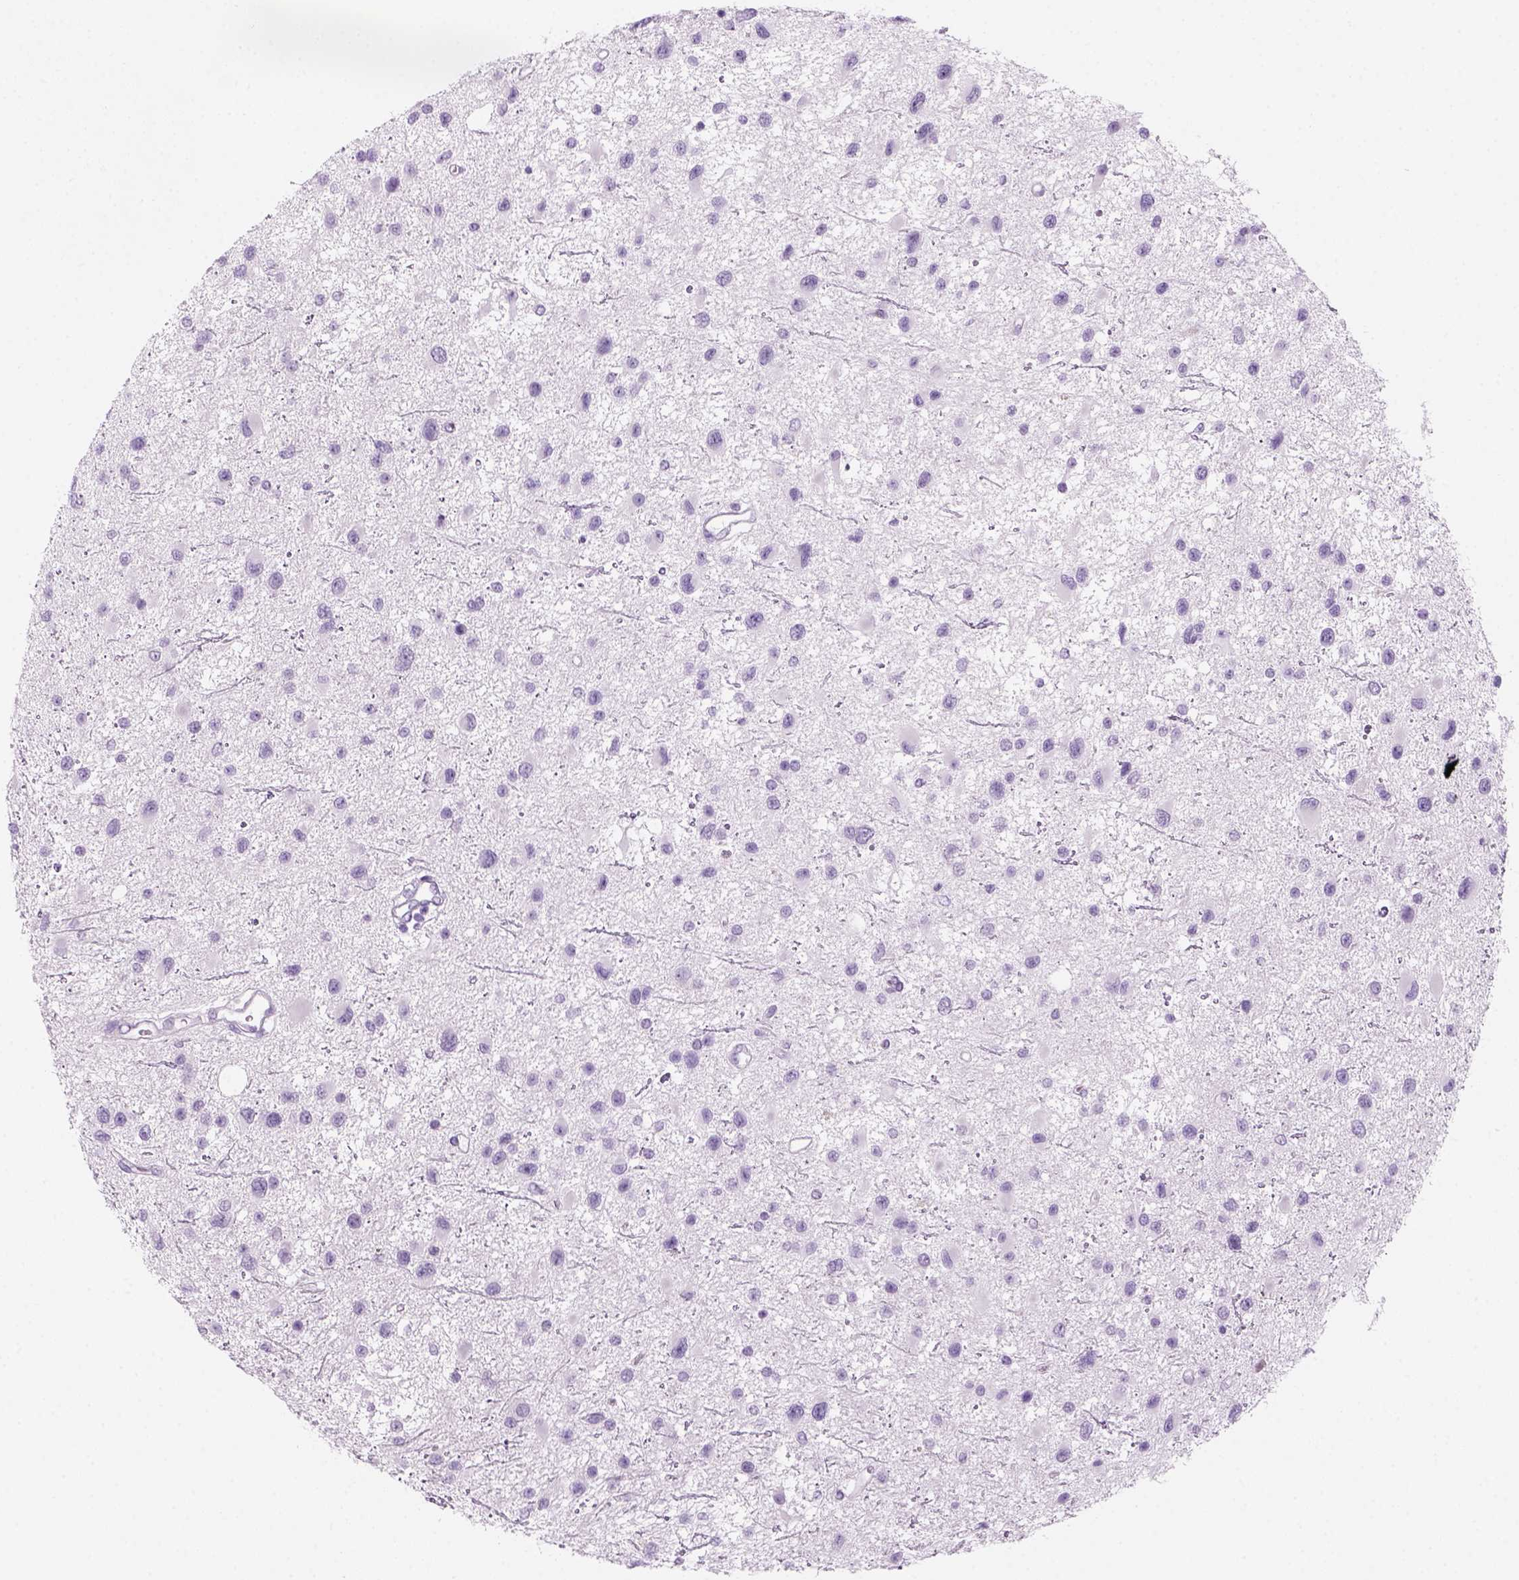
{"staining": {"intensity": "negative", "quantity": "none", "location": "none"}, "tissue": "glioma", "cell_type": "Tumor cells", "image_type": "cancer", "snomed": [{"axis": "morphology", "description": "Glioma, malignant, Low grade"}, {"axis": "topography", "description": "Brain"}], "caption": "Glioma was stained to show a protein in brown. There is no significant positivity in tumor cells. (Immunohistochemistry (ihc), brightfield microscopy, high magnification).", "gene": "KRTAP11-1", "patient": {"sex": "female", "age": 32}}